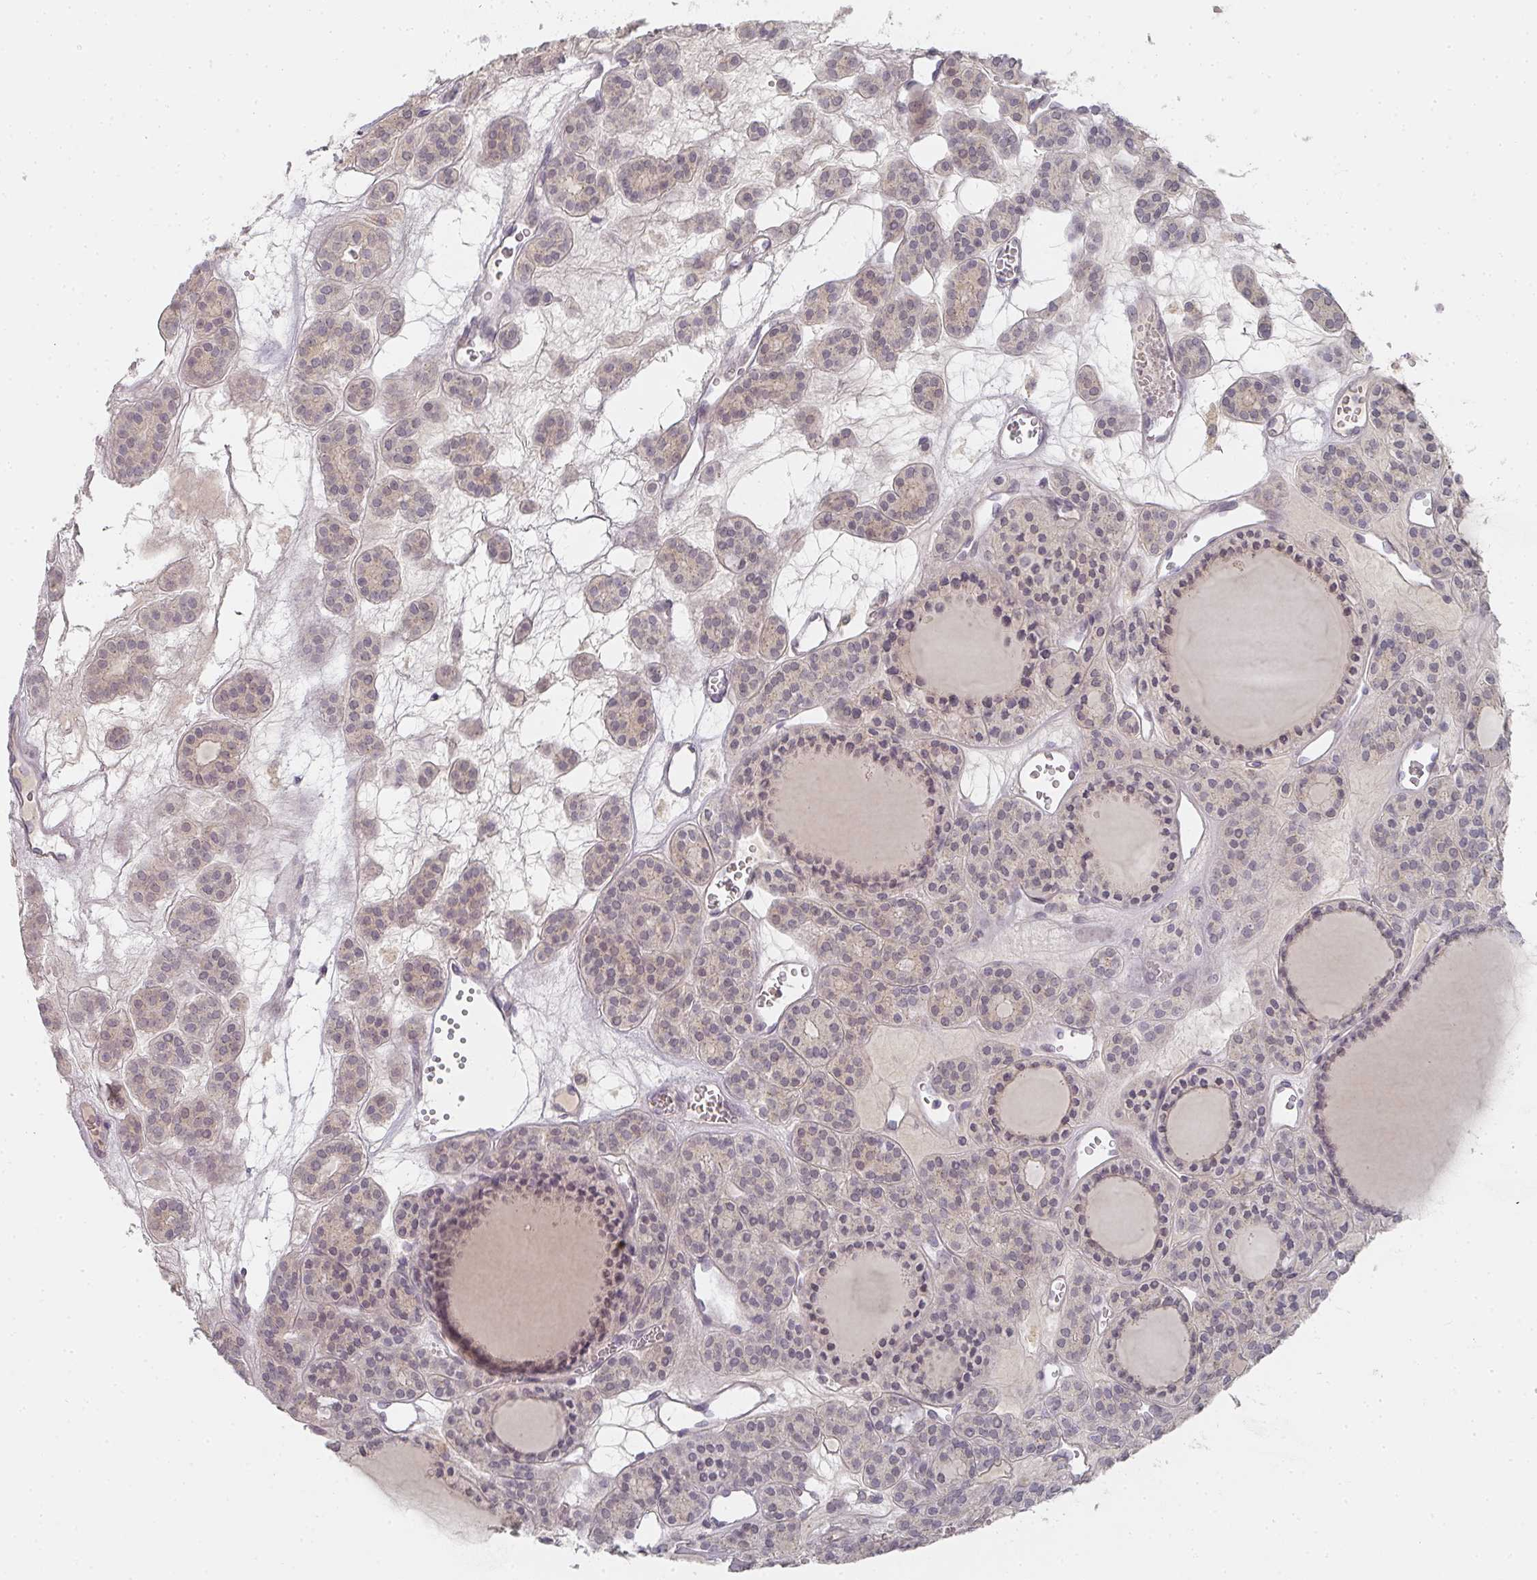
{"staining": {"intensity": "weak", "quantity": "<25%", "location": "cytoplasmic/membranous,nuclear"}, "tissue": "thyroid cancer", "cell_type": "Tumor cells", "image_type": "cancer", "snomed": [{"axis": "morphology", "description": "Follicular adenoma carcinoma, NOS"}, {"axis": "topography", "description": "Thyroid gland"}], "caption": "A high-resolution photomicrograph shows IHC staining of thyroid follicular adenoma carcinoma, which demonstrates no significant positivity in tumor cells.", "gene": "SHISA2", "patient": {"sex": "female", "age": 63}}